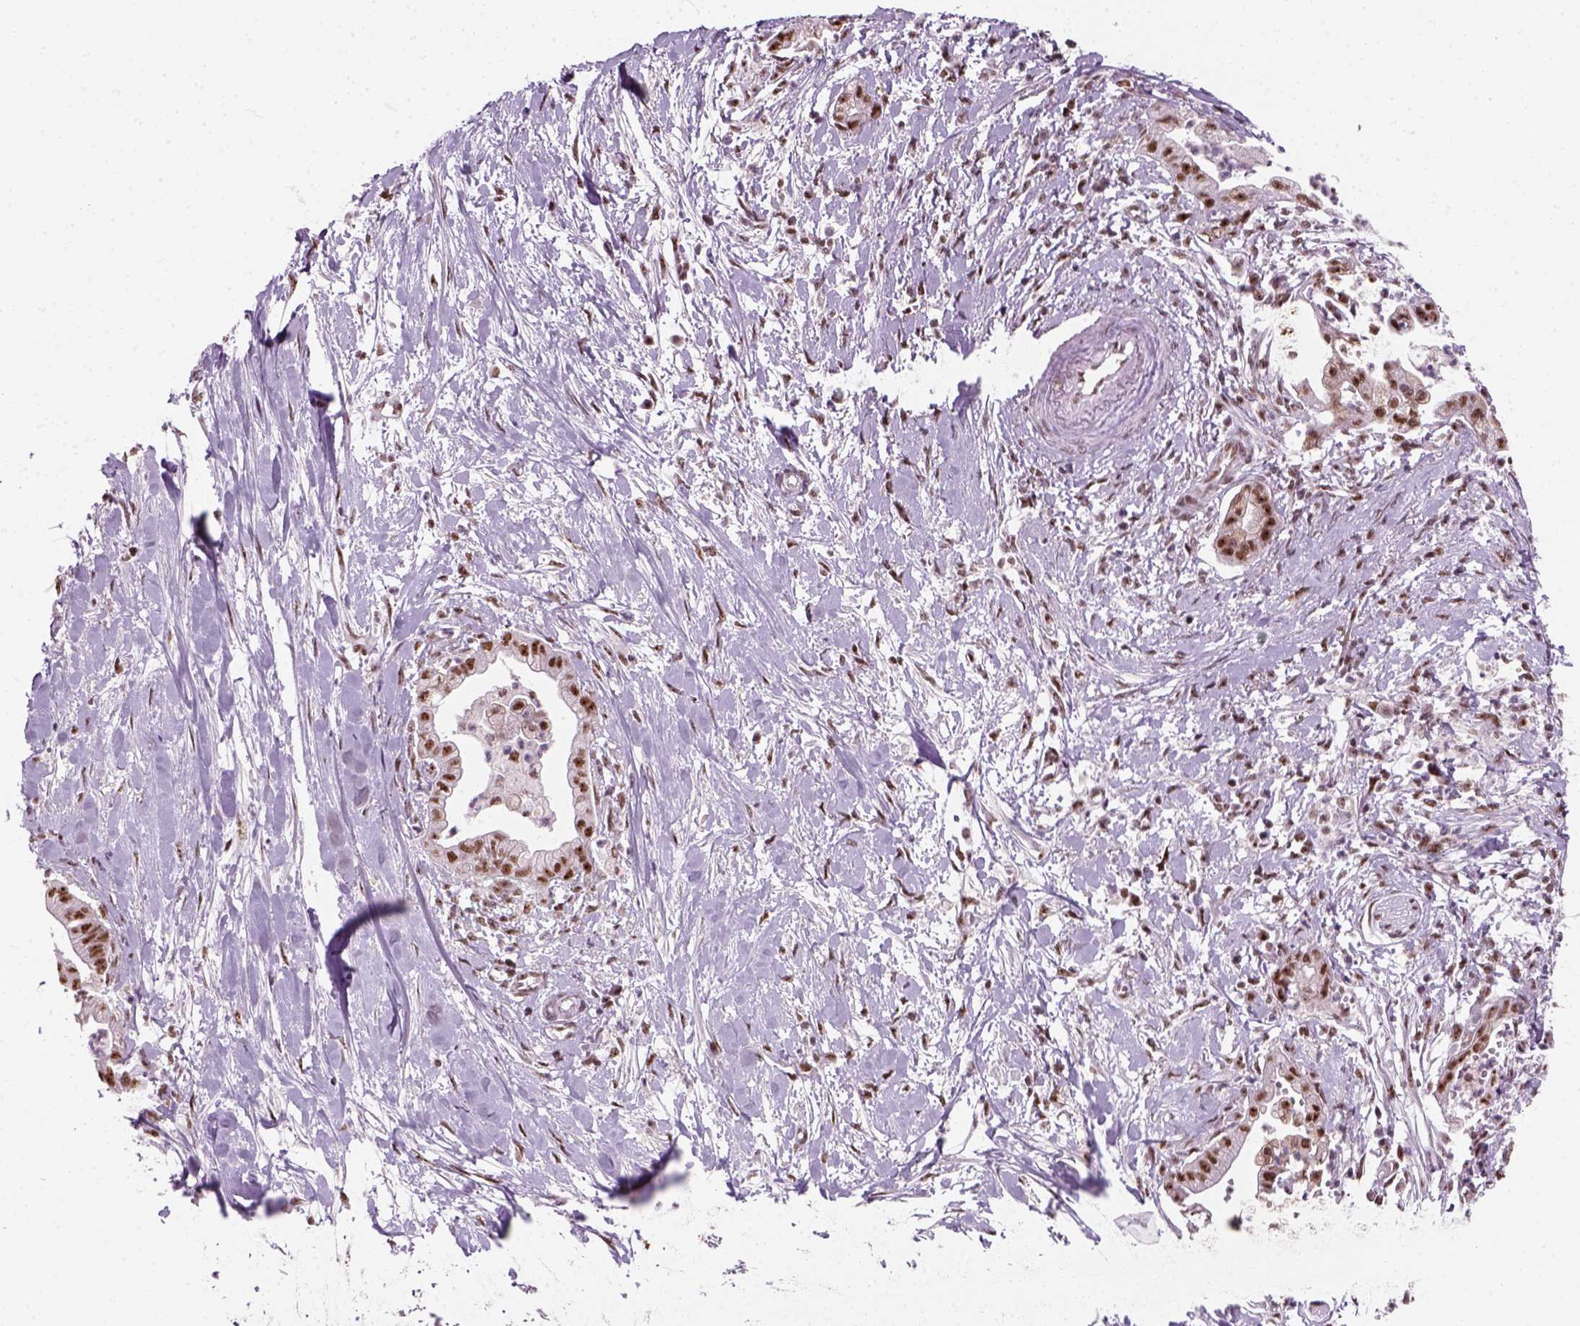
{"staining": {"intensity": "moderate", "quantity": ">75%", "location": "nuclear"}, "tissue": "pancreatic cancer", "cell_type": "Tumor cells", "image_type": "cancer", "snomed": [{"axis": "morphology", "description": "Normal tissue, NOS"}, {"axis": "morphology", "description": "Adenocarcinoma, NOS"}, {"axis": "topography", "description": "Lymph node"}, {"axis": "topography", "description": "Pancreas"}], "caption": "Immunohistochemical staining of pancreatic adenocarcinoma displays medium levels of moderate nuclear protein expression in about >75% of tumor cells.", "gene": "GTF2F1", "patient": {"sex": "female", "age": 58}}